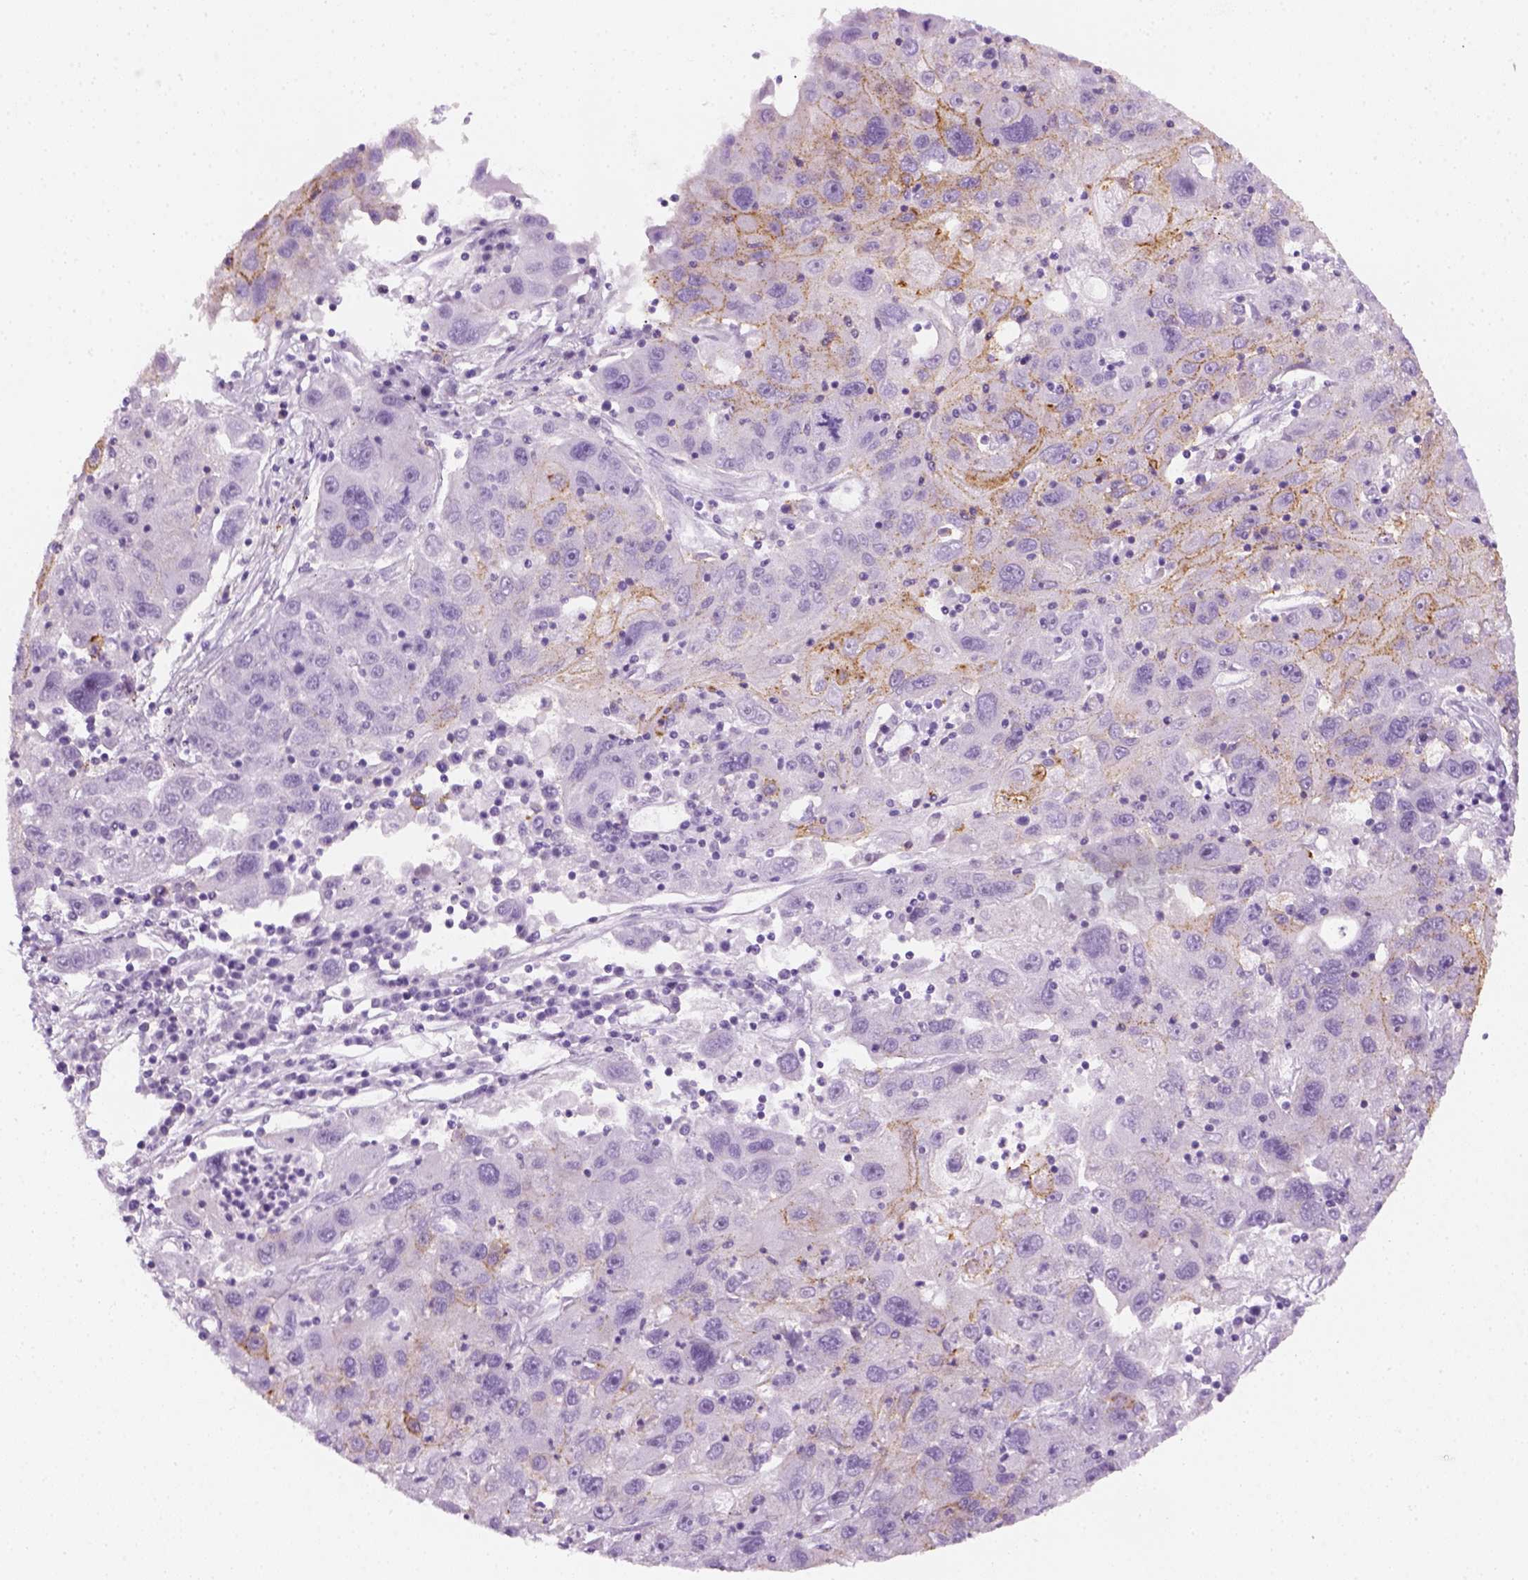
{"staining": {"intensity": "moderate", "quantity": "<25%", "location": "cytoplasmic/membranous"}, "tissue": "stomach cancer", "cell_type": "Tumor cells", "image_type": "cancer", "snomed": [{"axis": "morphology", "description": "Adenocarcinoma, NOS"}, {"axis": "topography", "description": "Stomach"}], "caption": "IHC of stomach cancer (adenocarcinoma) displays low levels of moderate cytoplasmic/membranous expression in about <25% of tumor cells. The protein is shown in brown color, while the nuclei are stained blue.", "gene": "AQP3", "patient": {"sex": "male", "age": 56}}